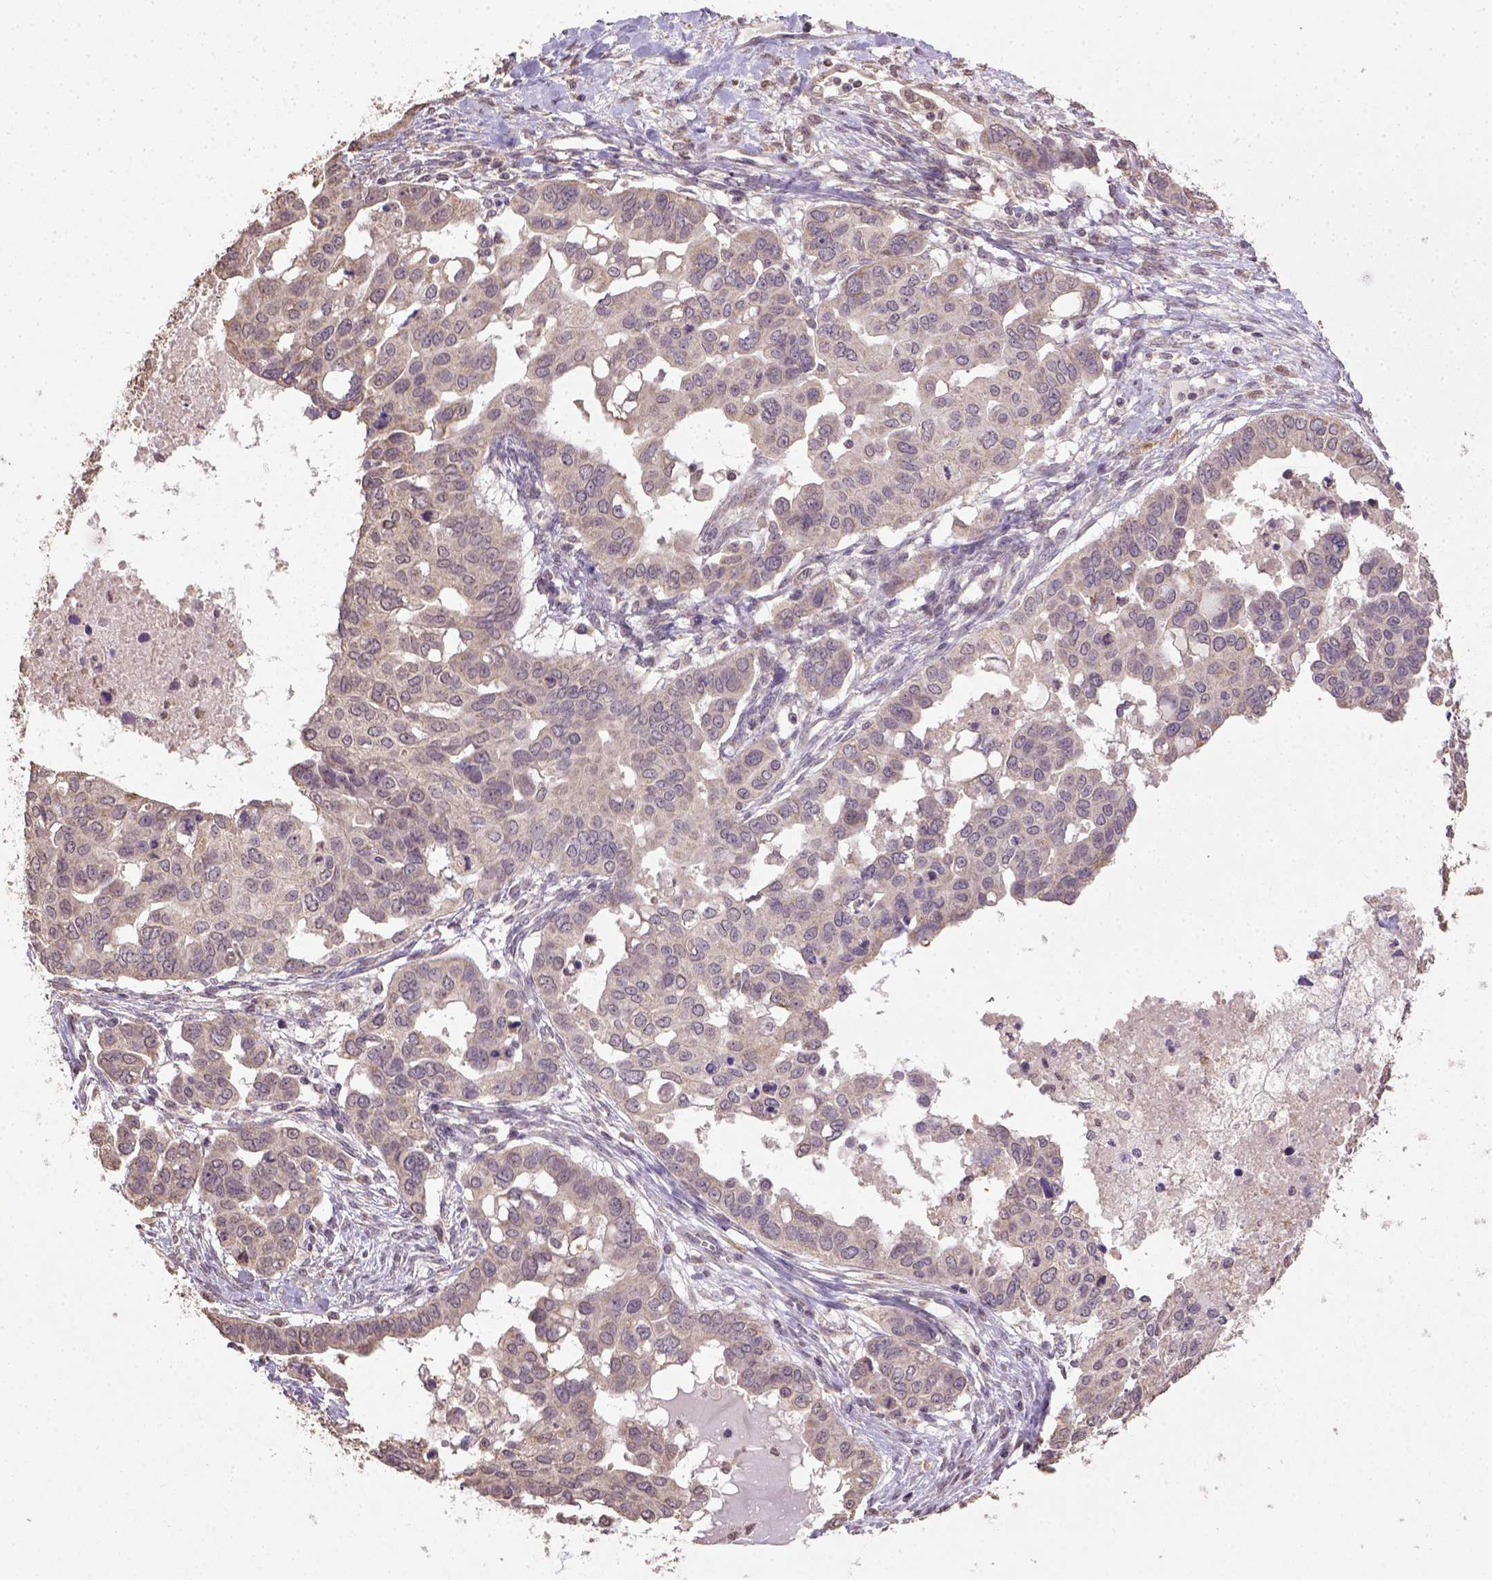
{"staining": {"intensity": "weak", "quantity": "<25%", "location": "cytoplasmic/membranous"}, "tissue": "ovarian cancer", "cell_type": "Tumor cells", "image_type": "cancer", "snomed": [{"axis": "morphology", "description": "Carcinoma, endometroid"}, {"axis": "topography", "description": "Ovary"}], "caption": "DAB (3,3'-diaminobenzidine) immunohistochemical staining of human endometroid carcinoma (ovarian) exhibits no significant positivity in tumor cells. (DAB (3,3'-diaminobenzidine) immunohistochemistry (IHC), high magnification).", "gene": "NUDT10", "patient": {"sex": "female", "age": 78}}